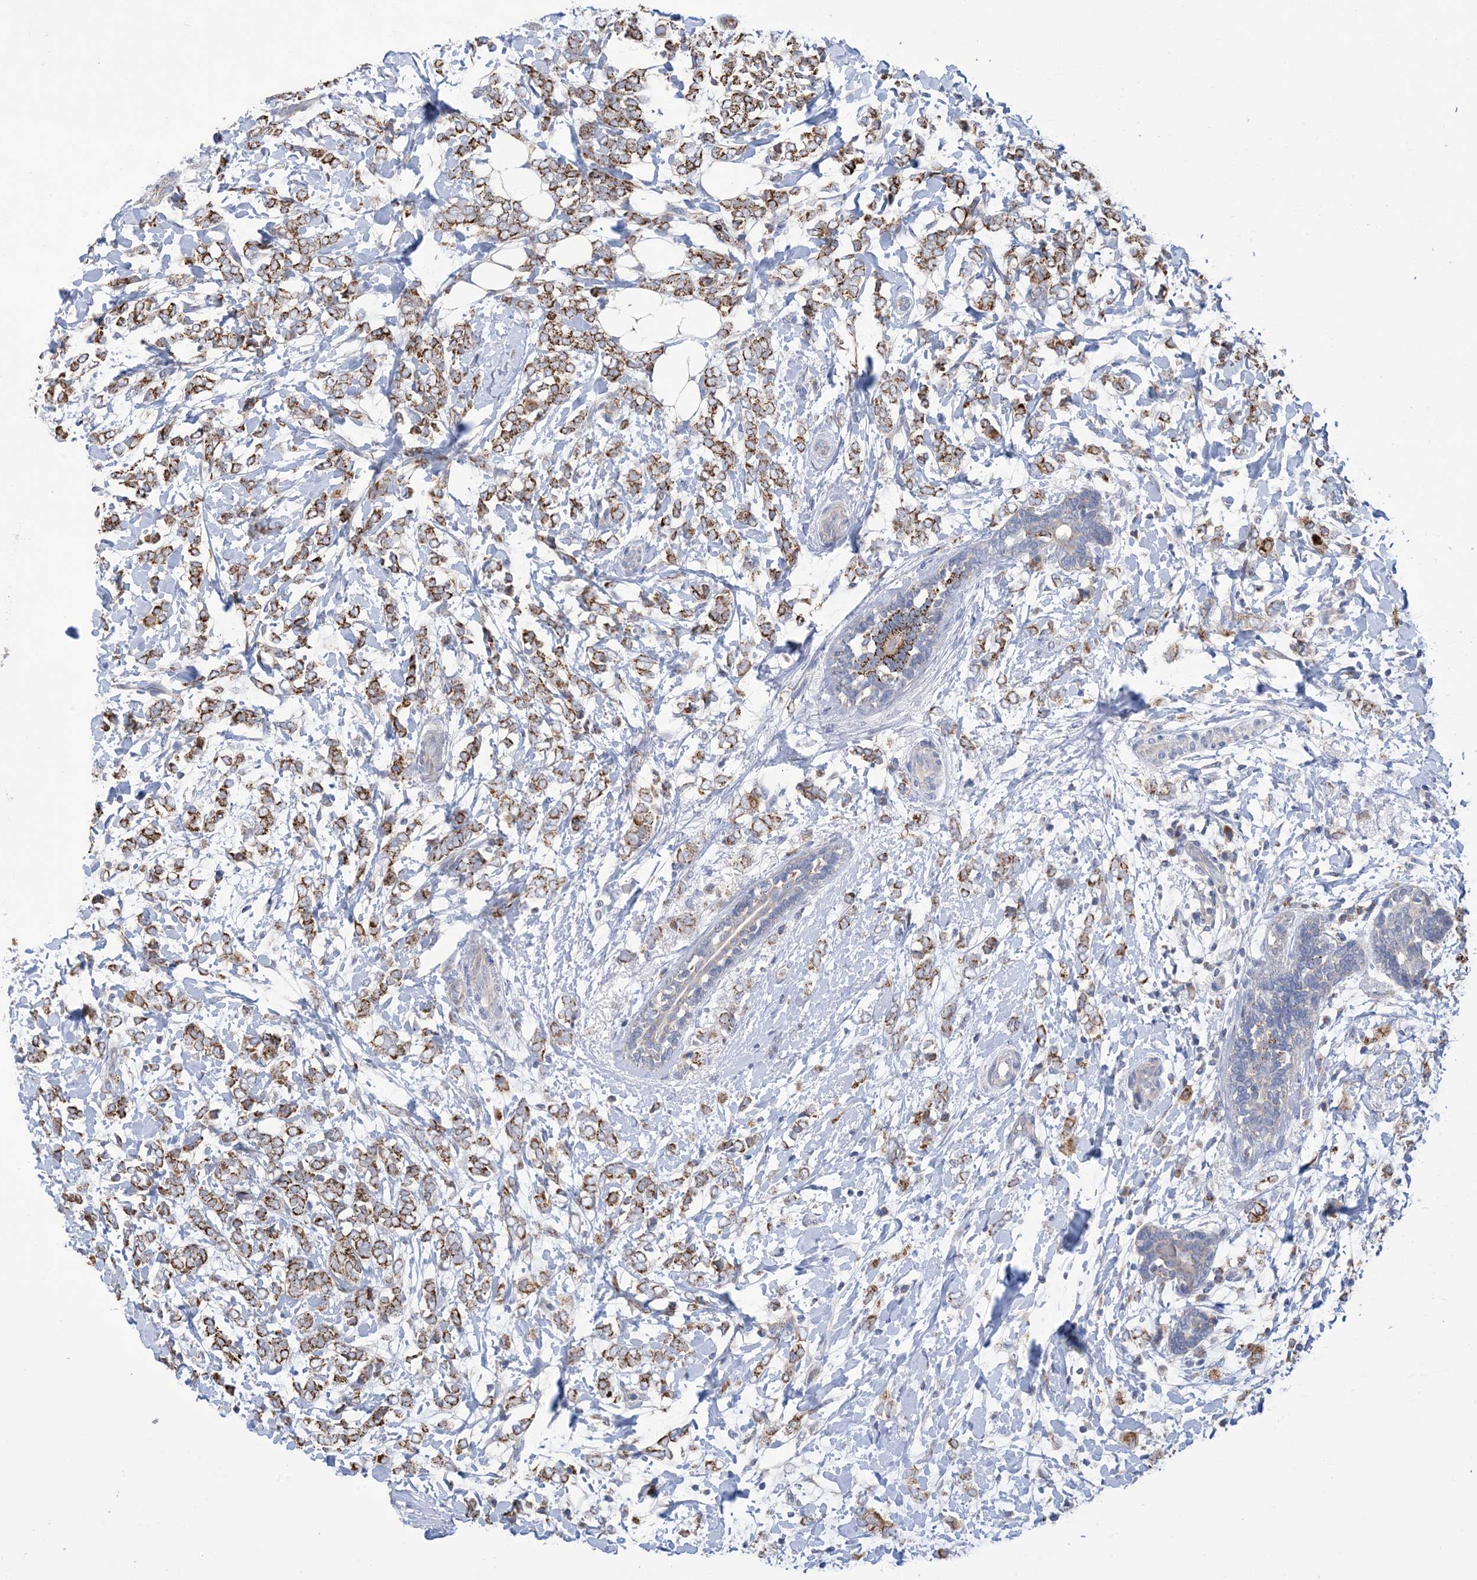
{"staining": {"intensity": "moderate", "quantity": ">75%", "location": "cytoplasmic/membranous"}, "tissue": "breast cancer", "cell_type": "Tumor cells", "image_type": "cancer", "snomed": [{"axis": "morphology", "description": "Normal tissue, NOS"}, {"axis": "morphology", "description": "Lobular carcinoma"}, {"axis": "topography", "description": "Breast"}], "caption": "Immunohistochemistry (IHC) image of neoplastic tissue: lobular carcinoma (breast) stained using IHC exhibits medium levels of moderate protein expression localized specifically in the cytoplasmic/membranous of tumor cells, appearing as a cytoplasmic/membranous brown color.", "gene": "CLEC16A", "patient": {"sex": "female", "age": 47}}